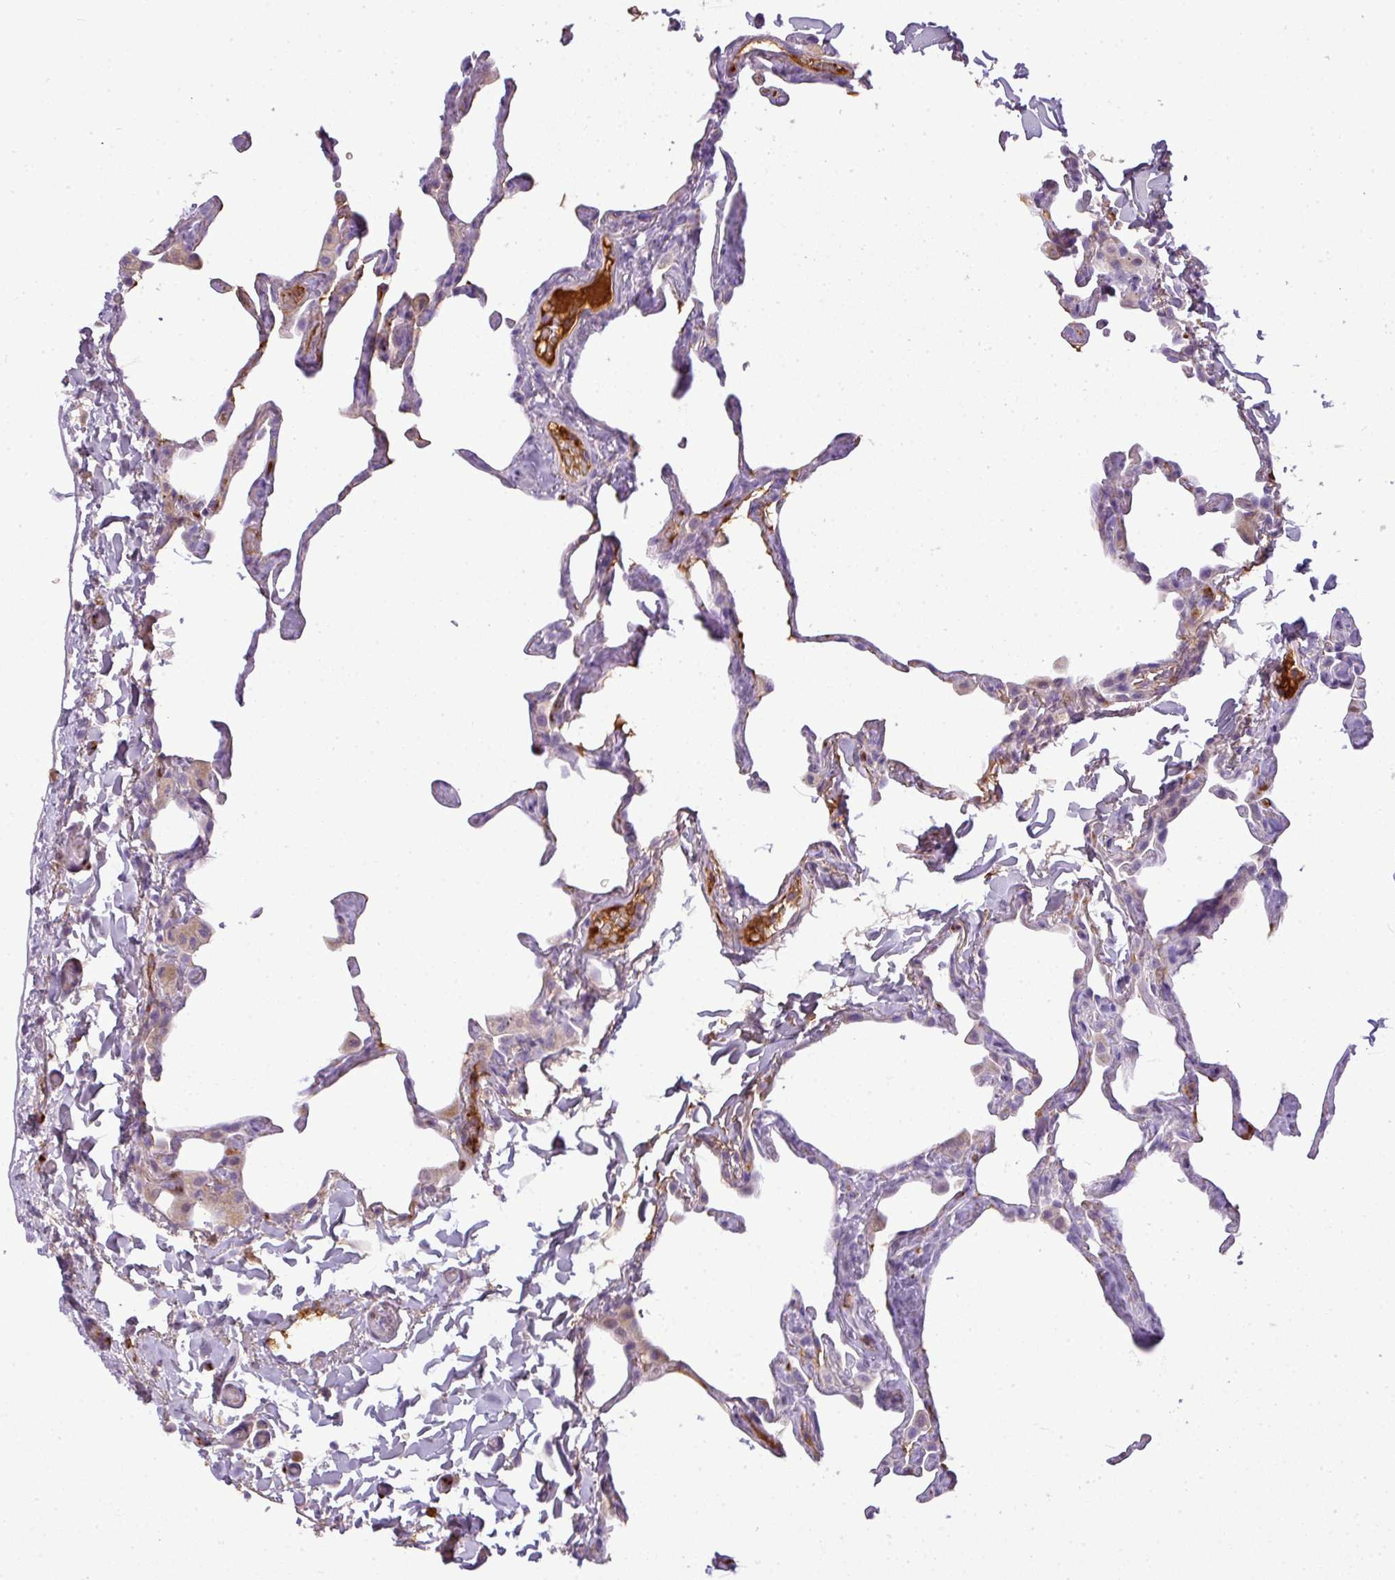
{"staining": {"intensity": "negative", "quantity": "none", "location": "none"}, "tissue": "lung", "cell_type": "Alveolar cells", "image_type": "normal", "snomed": [{"axis": "morphology", "description": "Normal tissue, NOS"}, {"axis": "topography", "description": "Lung"}], "caption": "This histopathology image is of benign lung stained with IHC to label a protein in brown with the nuclei are counter-stained blue. There is no expression in alveolar cells.", "gene": "C4A", "patient": {"sex": "male", "age": 65}}